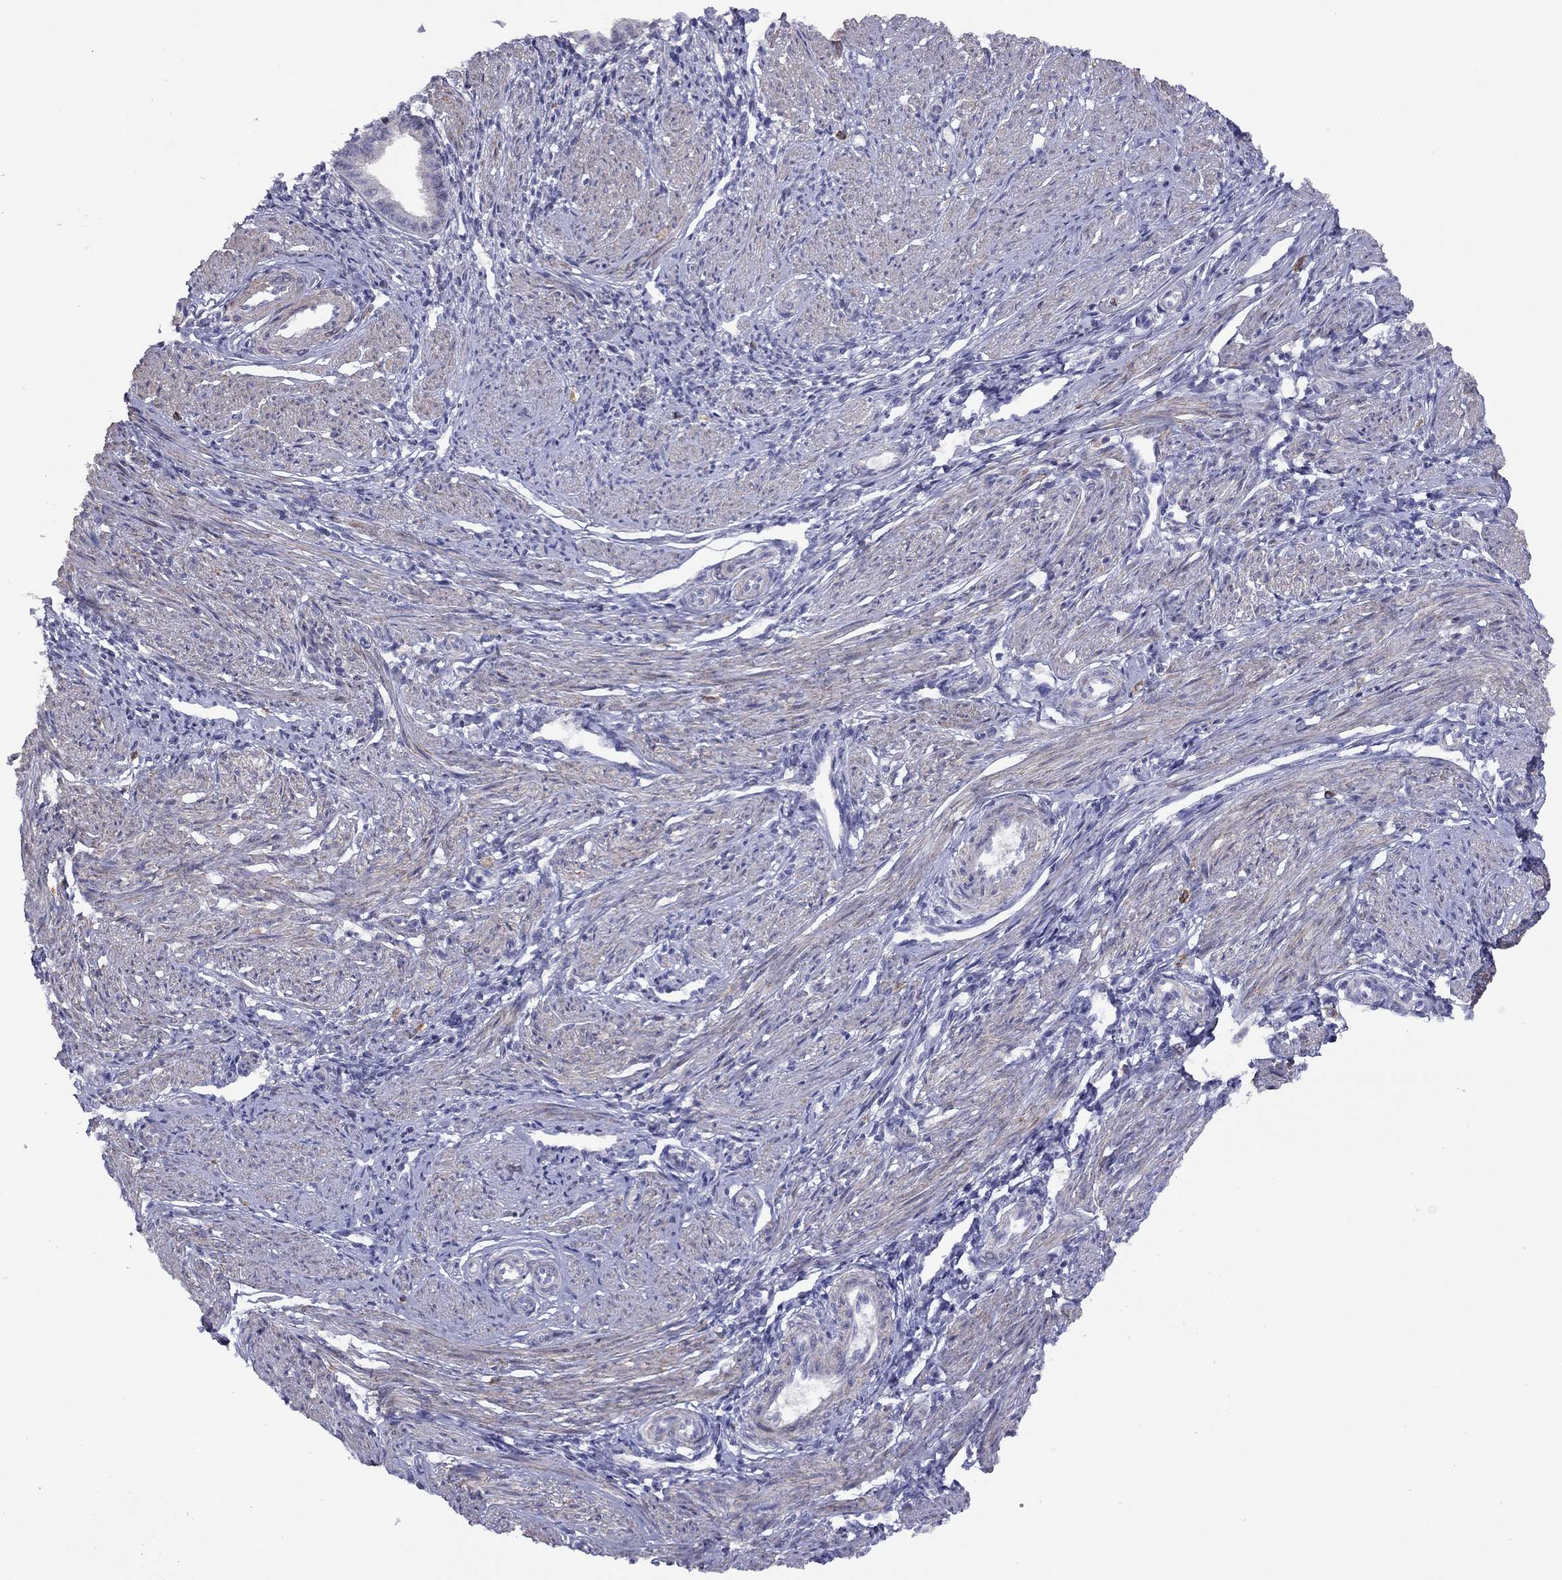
{"staining": {"intensity": "negative", "quantity": "none", "location": "none"}, "tissue": "endometrium", "cell_type": "Cells in endometrial stroma", "image_type": "normal", "snomed": [{"axis": "morphology", "description": "Normal tissue, NOS"}, {"axis": "topography", "description": "Endometrium"}], "caption": "Human endometrium stained for a protein using immunohistochemistry displays no expression in cells in endometrial stroma.", "gene": "SYTL2", "patient": {"sex": "female", "age": 37}}